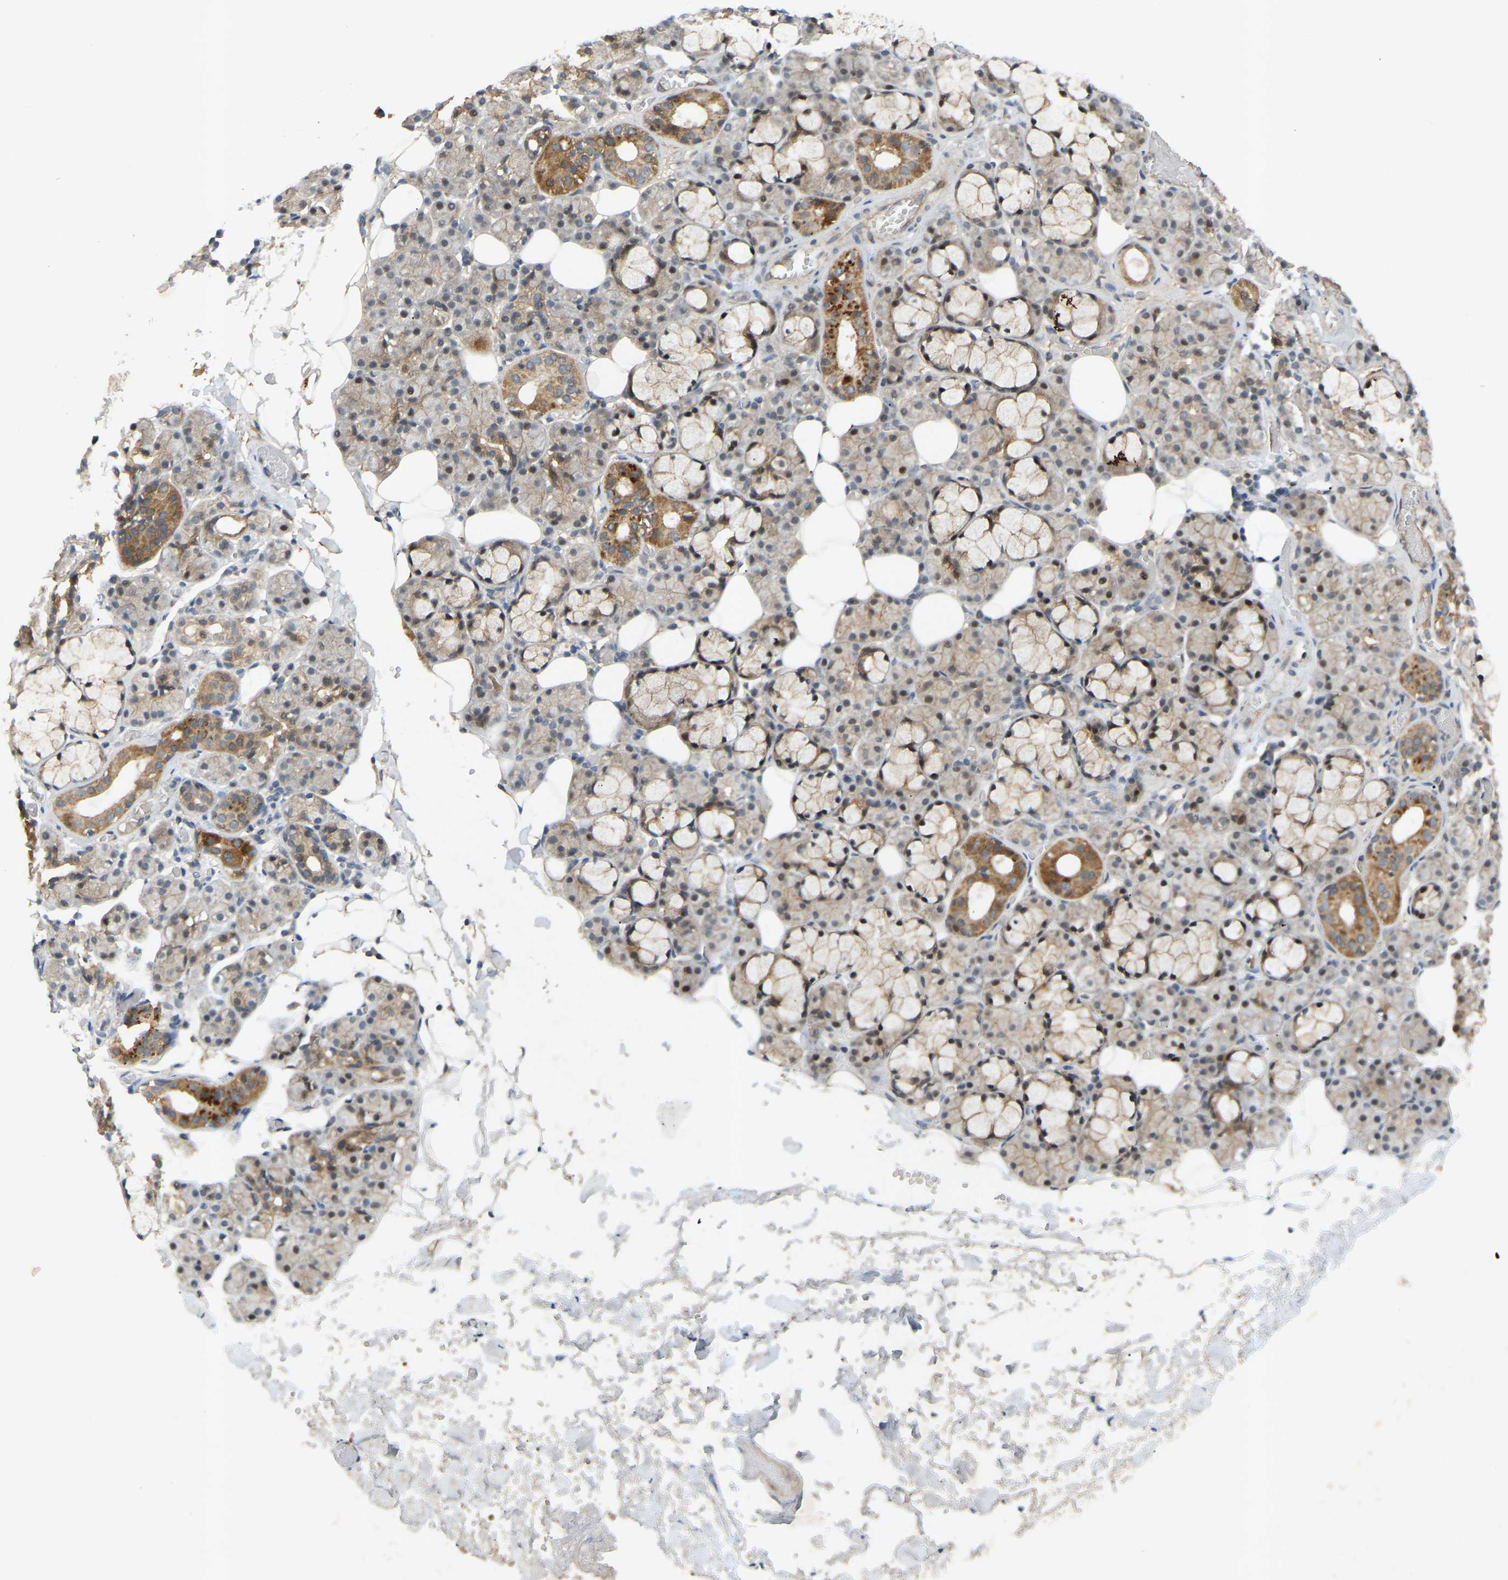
{"staining": {"intensity": "moderate", "quantity": "25%-75%", "location": "cytoplasmic/membranous"}, "tissue": "salivary gland", "cell_type": "Glandular cells", "image_type": "normal", "snomed": [{"axis": "morphology", "description": "Normal tissue, NOS"}, {"axis": "topography", "description": "Salivary gland"}], "caption": "High-magnification brightfield microscopy of normal salivary gland stained with DAB (brown) and counterstained with hematoxylin (blue). glandular cells exhibit moderate cytoplasmic/membranous expression is present in approximately25%-75% of cells. The staining is performed using DAB brown chromogen to label protein expression. The nuclei are counter-stained blue using hematoxylin.", "gene": "ATP5MF", "patient": {"sex": "male", "age": 63}}